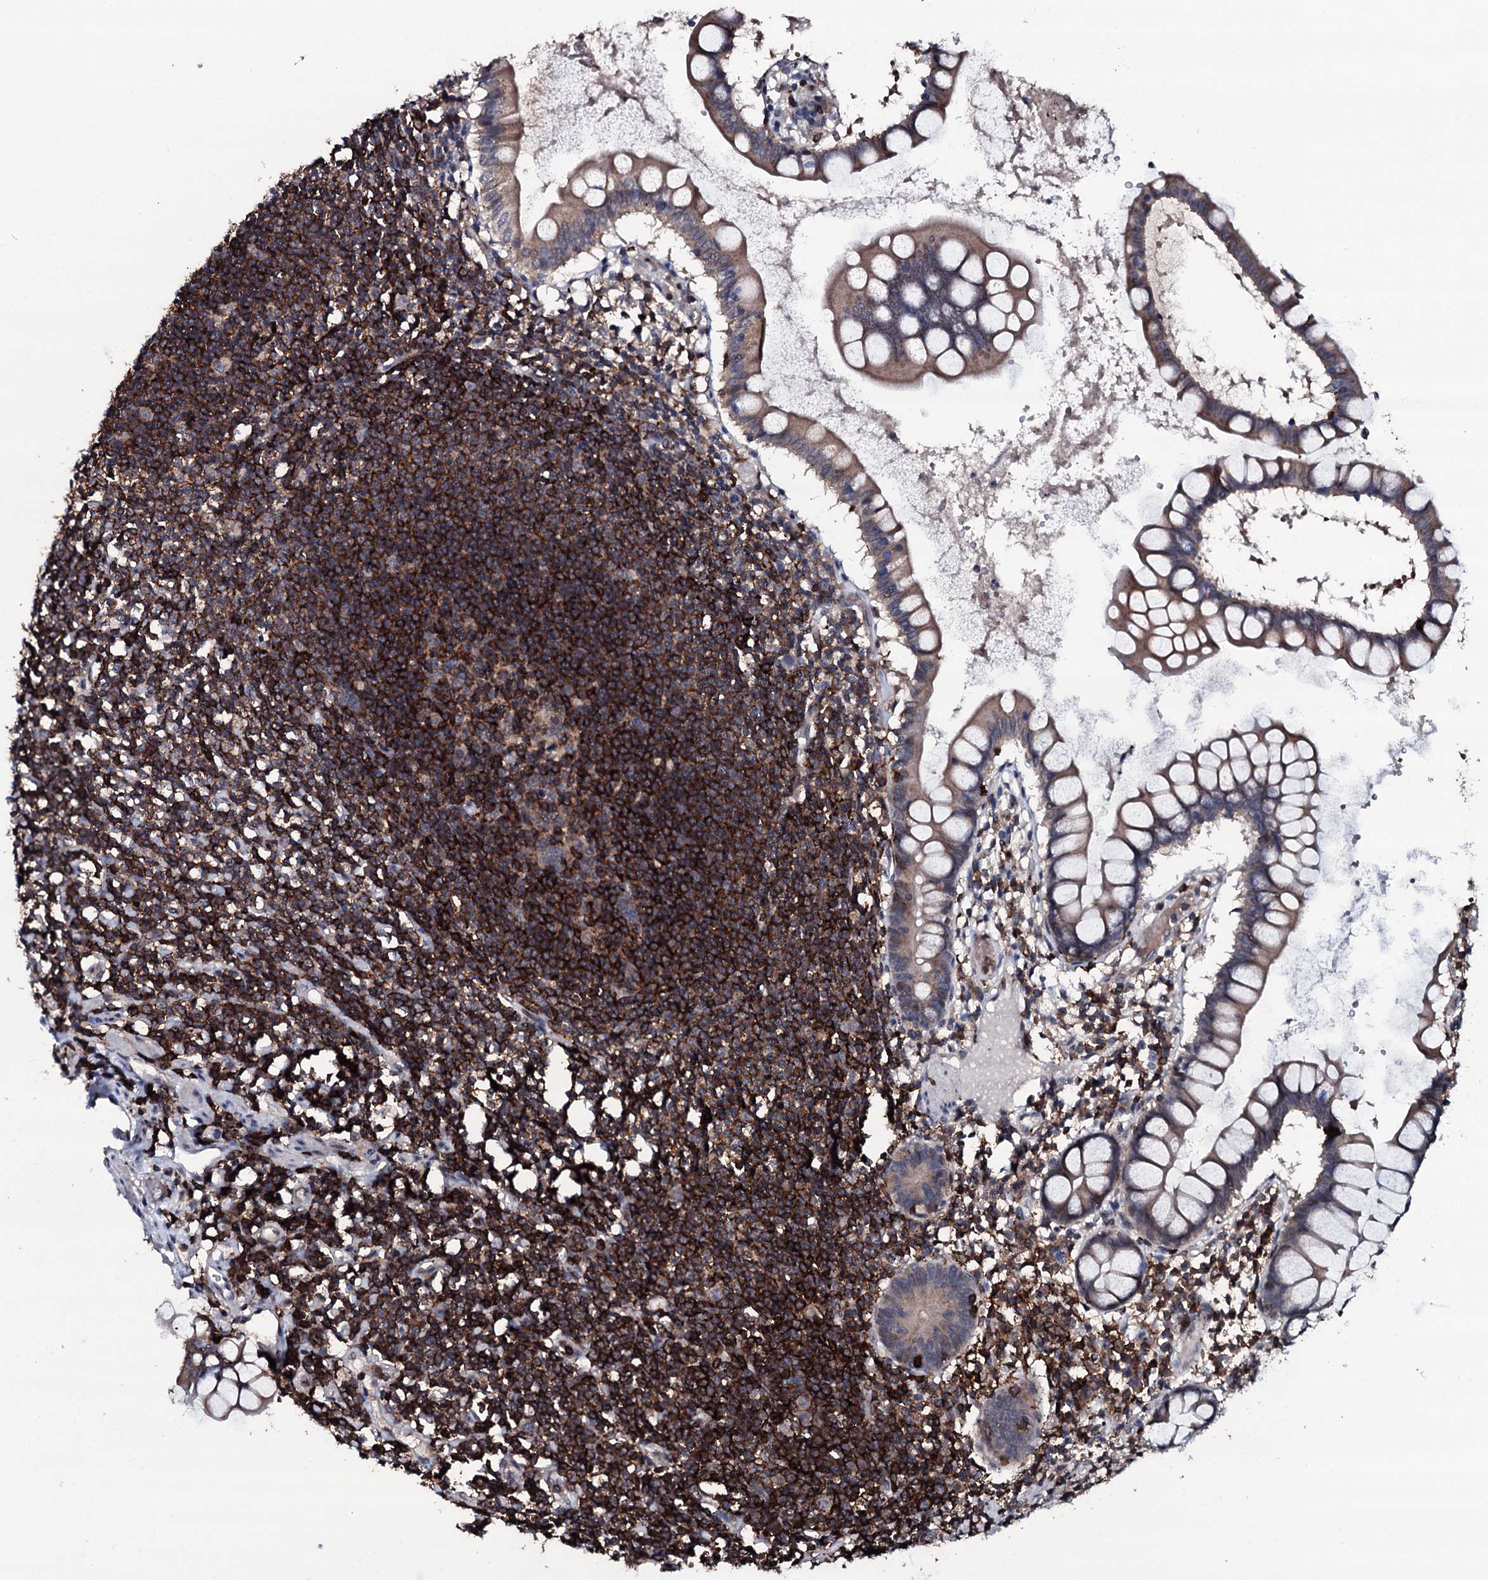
{"staining": {"intensity": "negative", "quantity": "none", "location": "none"}, "tissue": "colon", "cell_type": "Endothelial cells", "image_type": "normal", "snomed": [{"axis": "morphology", "description": "Normal tissue, NOS"}, {"axis": "morphology", "description": "Adenocarcinoma, NOS"}, {"axis": "topography", "description": "Colon"}], "caption": "Endothelial cells show no significant expression in unremarkable colon. Nuclei are stained in blue.", "gene": "OGFOD2", "patient": {"sex": "female", "age": 55}}